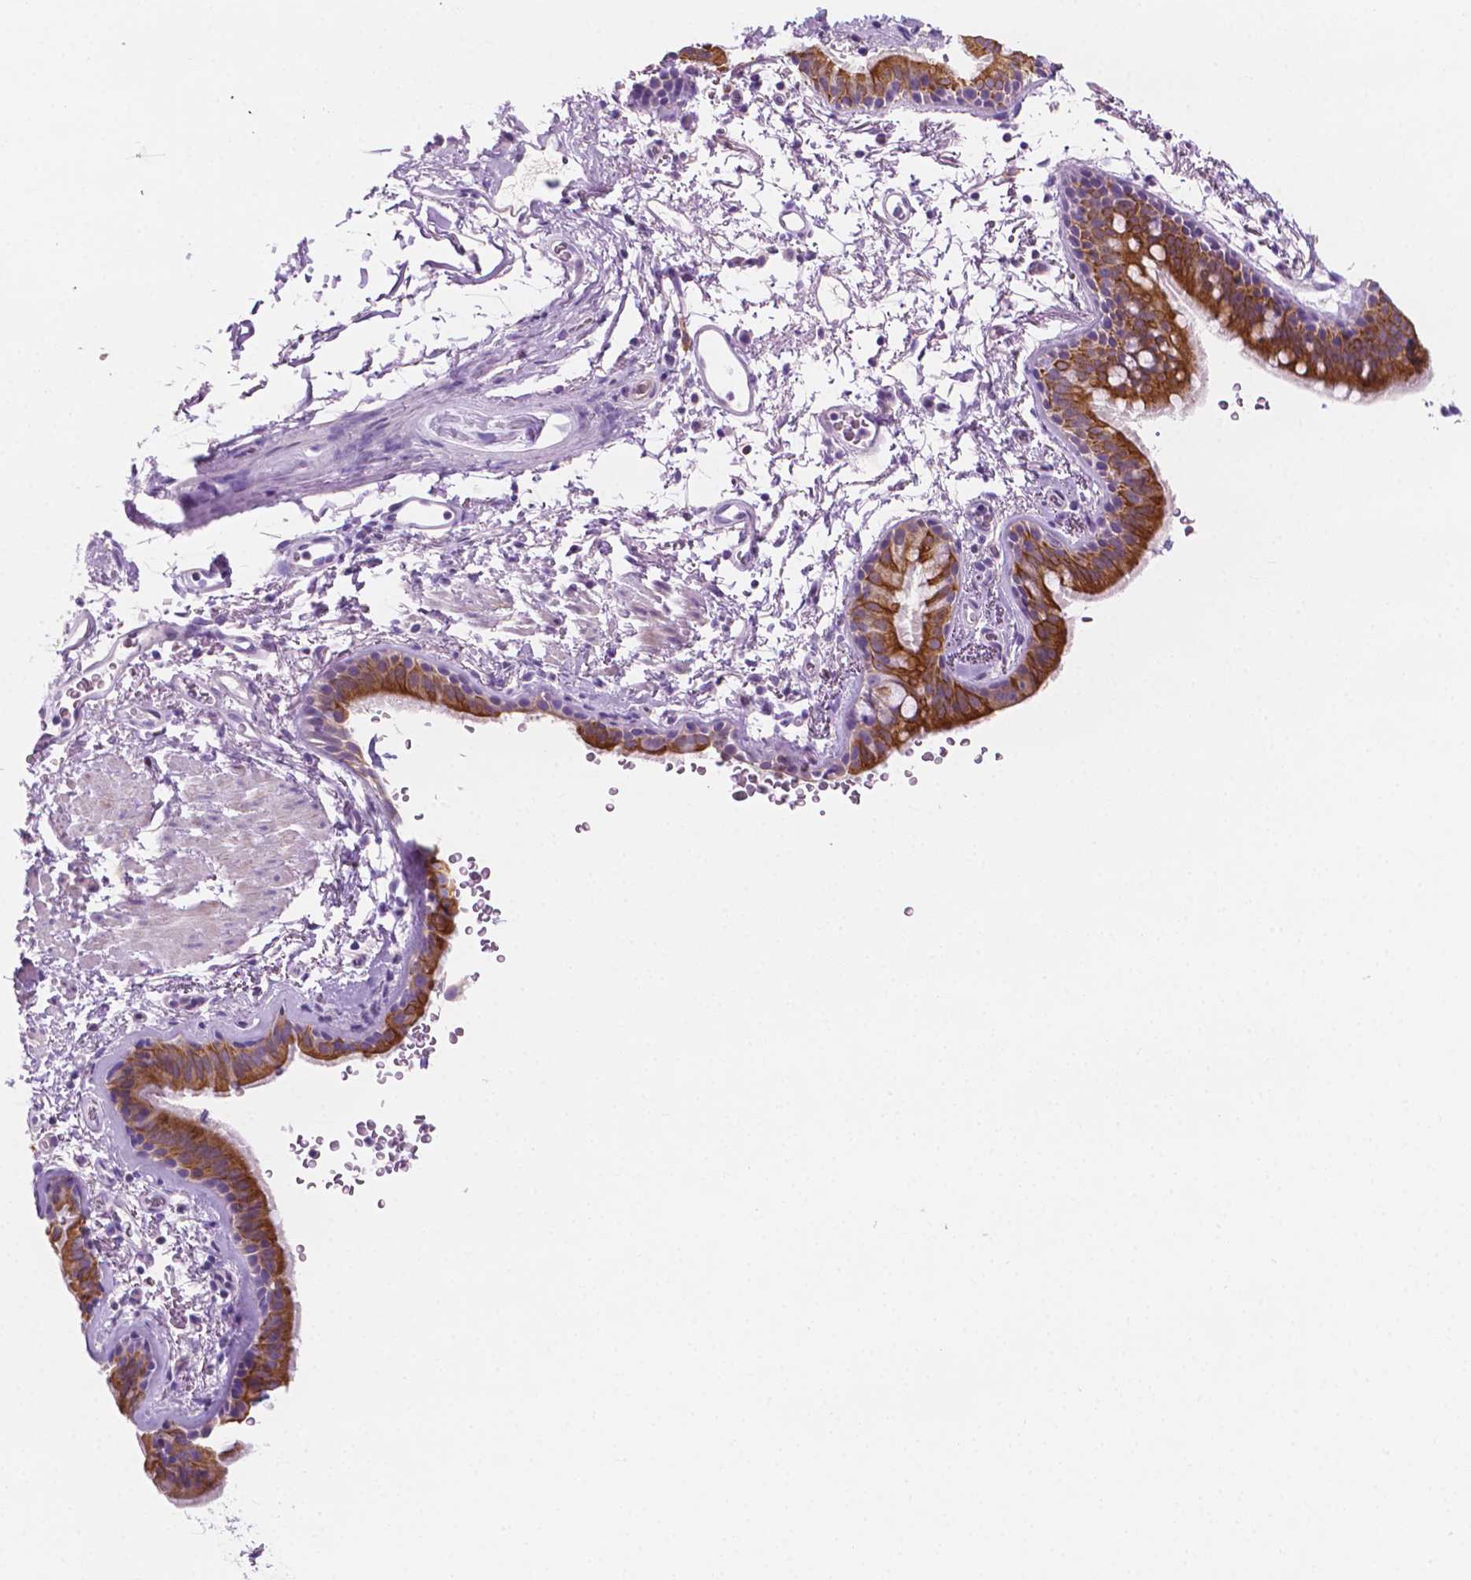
{"staining": {"intensity": "strong", "quantity": ">75%", "location": "cytoplasmic/membranous"}, "tissue": "bronchus", "cell_type": "Respiratory epithelial cells", "image_type": "normal", "snomed": [{"axis": "morphology", "description": "Normal tissue, NOS"}, {"axis": "topography", "description": "Lymph node"}, {"axis": "topography", "description": "Bronchus"}], "caption": "Respiratory epithelial cells display high levels of strong cytoplasmic/membranous staining in about >75% of cells in normal human bronchus.", "gene": "EPPK1", "patient": {"sex": "female", "age": 70}}